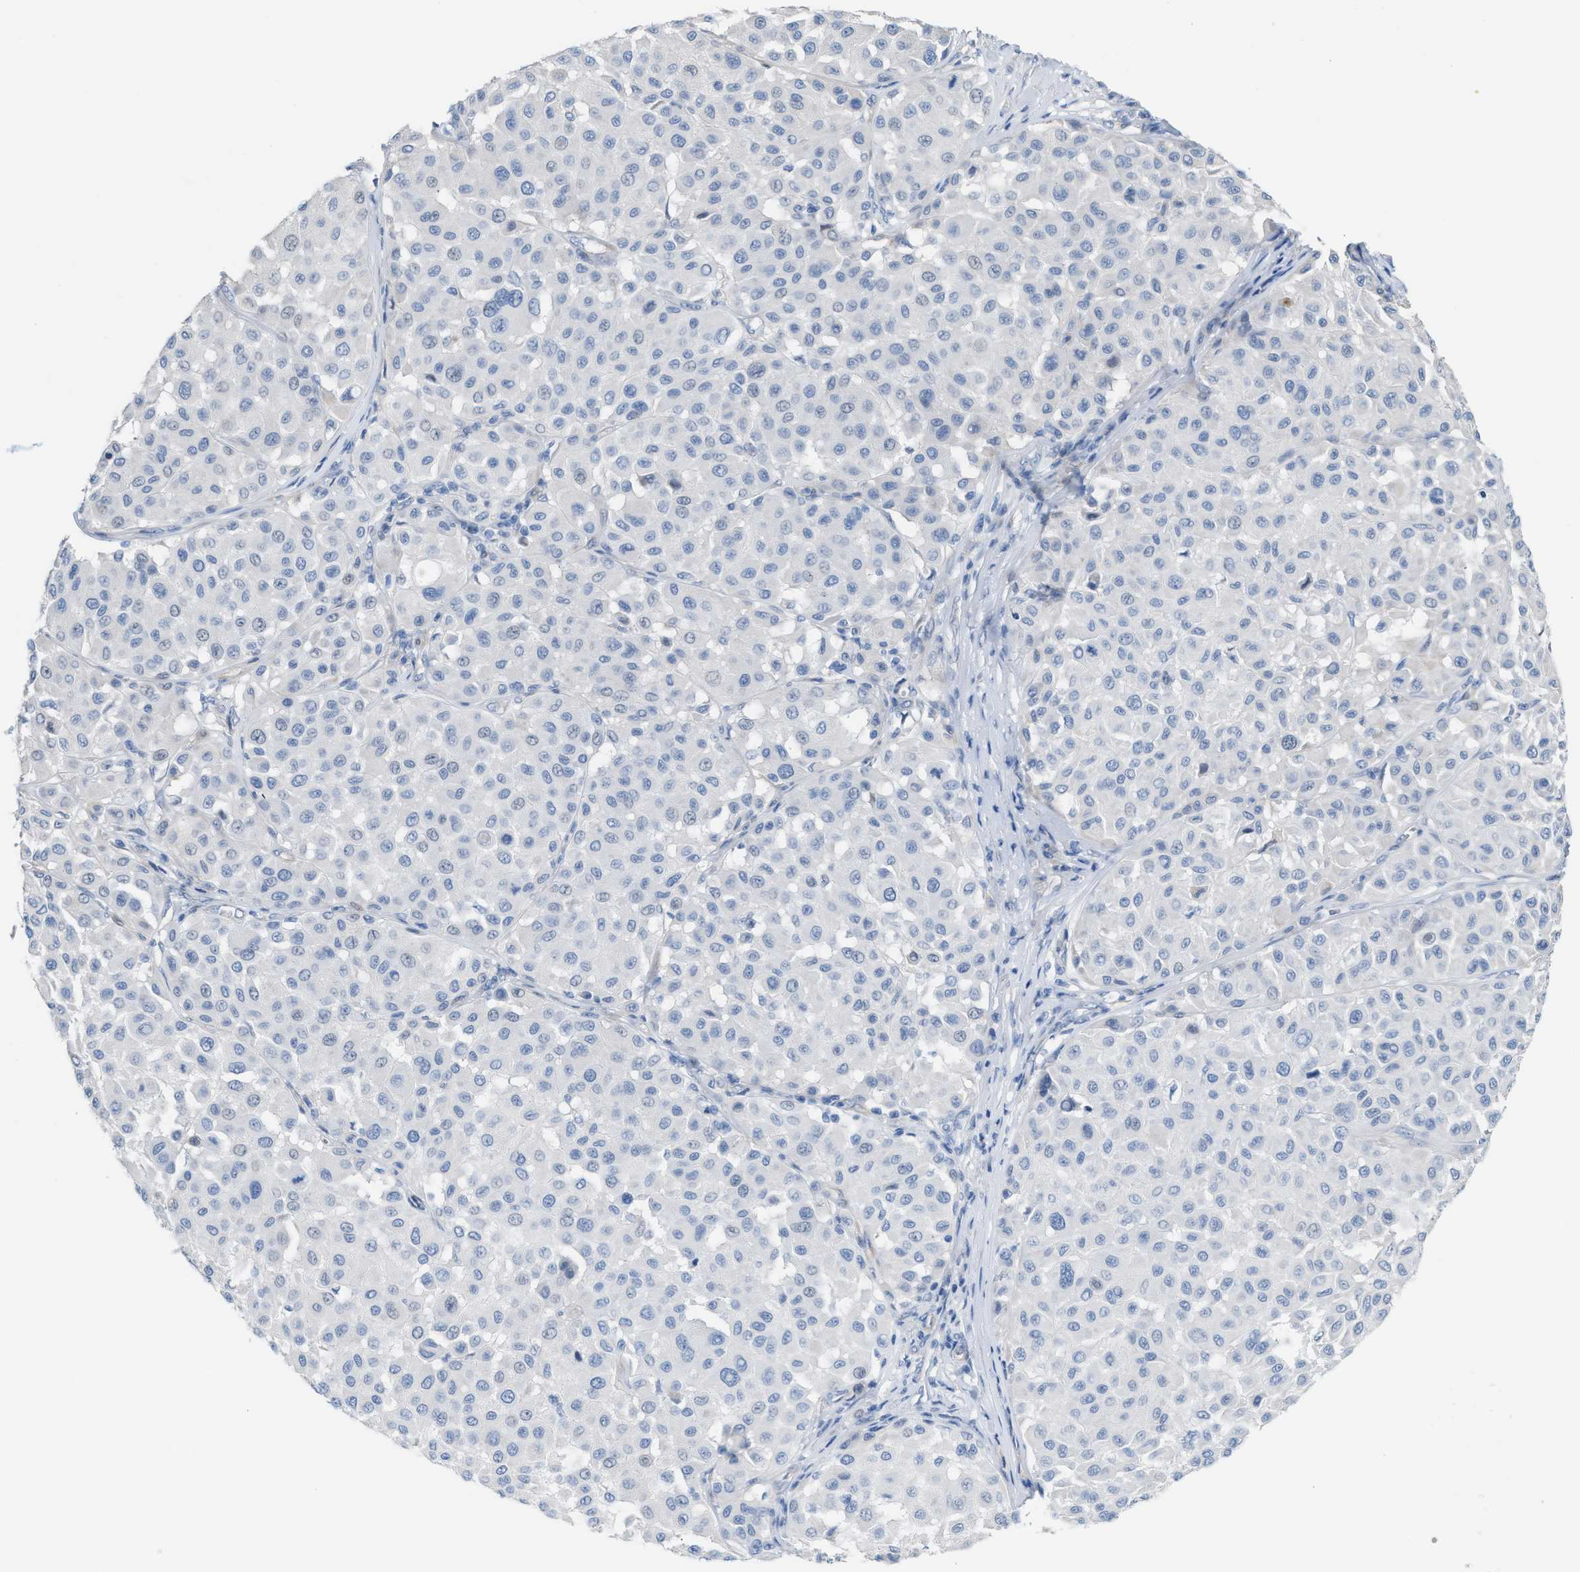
{"staining": {"intensity": "negative", "quantity": "none", "location": "none"}, "tissue": "melanoma", "cell_type": "Tumor cells", "image_type": "cancer", "snomed": [{"axis": "morphology", "description": "Malignant melanoma, Metastatic site"}, {"axis": "topography", "description": "Soft tissue"}], "caption": "The photomicrograph displays no staining of tumor cells in malignant melanoma (metastatic site). The staining is performed using DAB (3,3'-diaminobenzidine) brown chromogen with nuclei counter-stained in using hematoxylin.", "gene": "MPP3", "patient": {"sex": "male", "age": 41}}